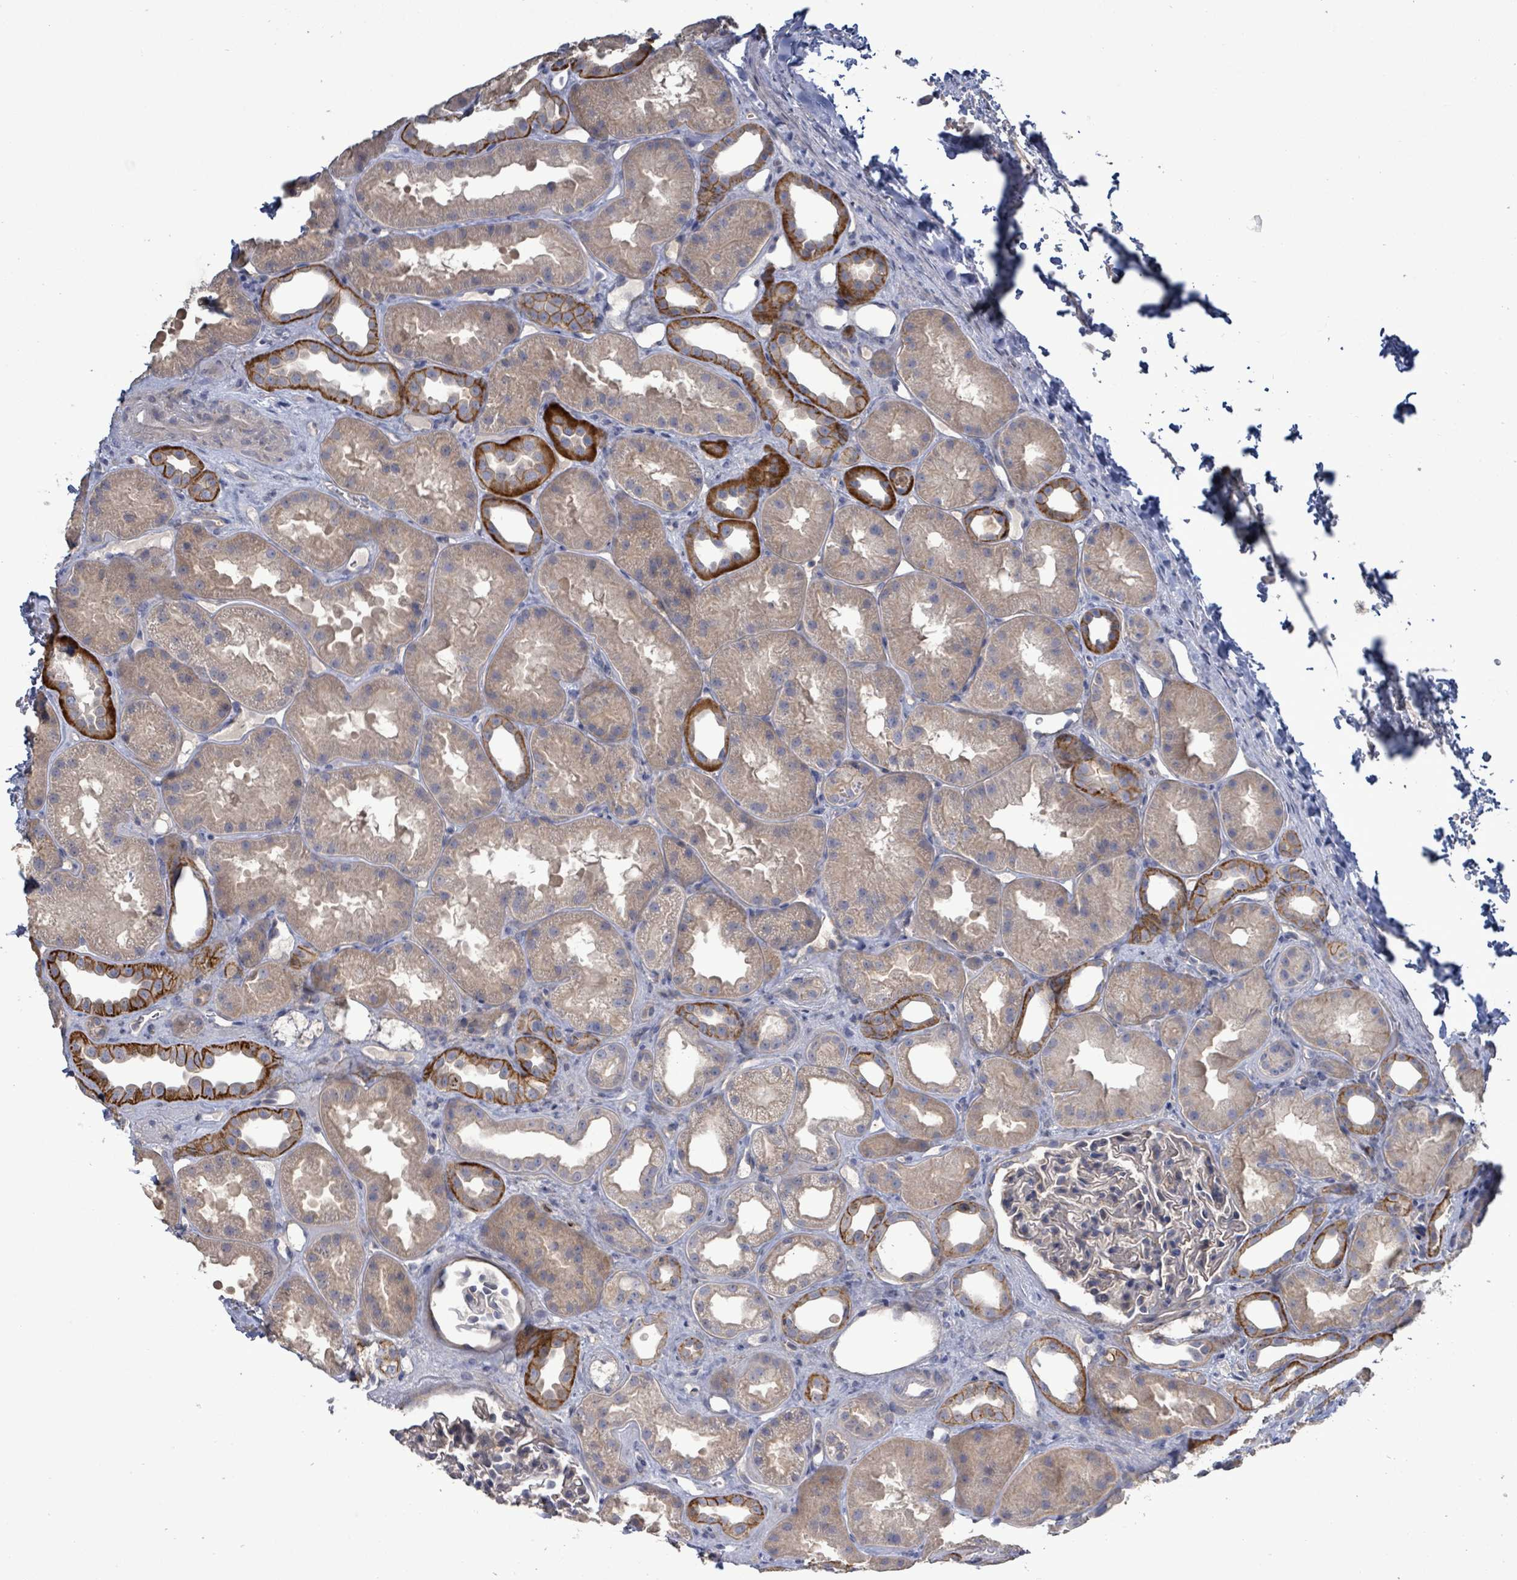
{"staining": {"intensity": "weak", "quantity": "<25%", "location": "cytoplasmic/membranous"}, "tissue": "kidney", "cell_type": "Cells in glomeruli", "image_type": "normal", "snomed": [{"axis": "morphology", "description": "Normal tissue, NOS"}, {"axis": "topography", "description": "Kidney"}], "caption": "Image shows no significant protein expression in cells in glomeruli of unremarkable kidney. (Stains: DAB (3,3'-diaminobenzidine) IHC with hematoxylin counter stain, Microscopy: brightfield microscopy at high magnification).", "gene": "HRAS", "patient": {"sex": "male", "age": 61}}